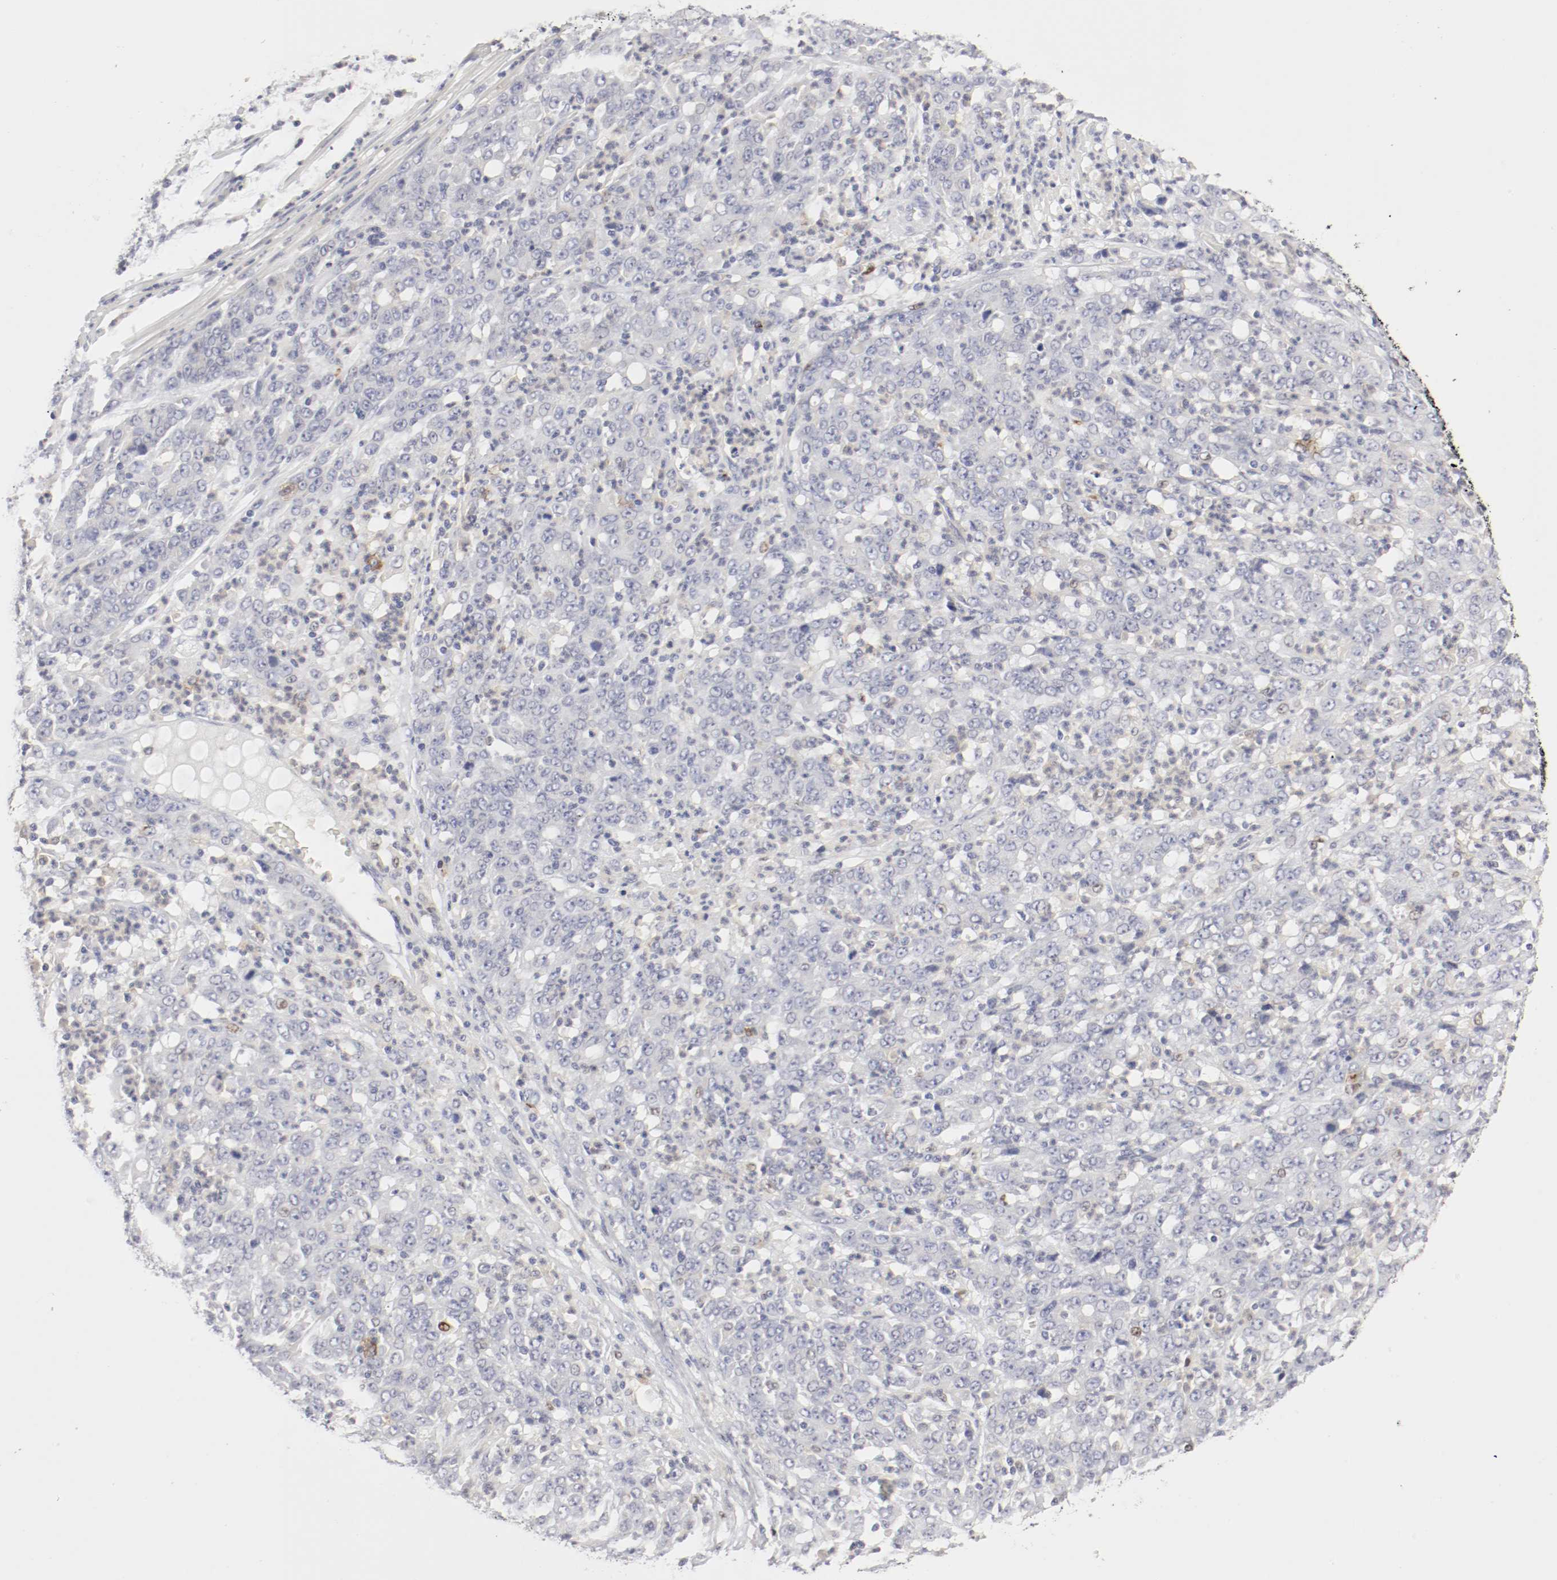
{"staining": {"intensity": "negative", "quantity": "none", "location": "none"}, "tissue": "stomach cancer", "cell_type": "Tumor cells", "image_type": "cancer", "snomed": [{"axis": "morphology", "description": "Adenocarcinoma, NOS"}, {"axis": "topography", "description": "Stomach, lower"}], "caption": "Histopathology image shows no protein expression in tumor cells of stomach cancer (adenocarcinoma) tissue.", "gene": "ITGAX", "patient": {"sex": "female", "age": 71}}